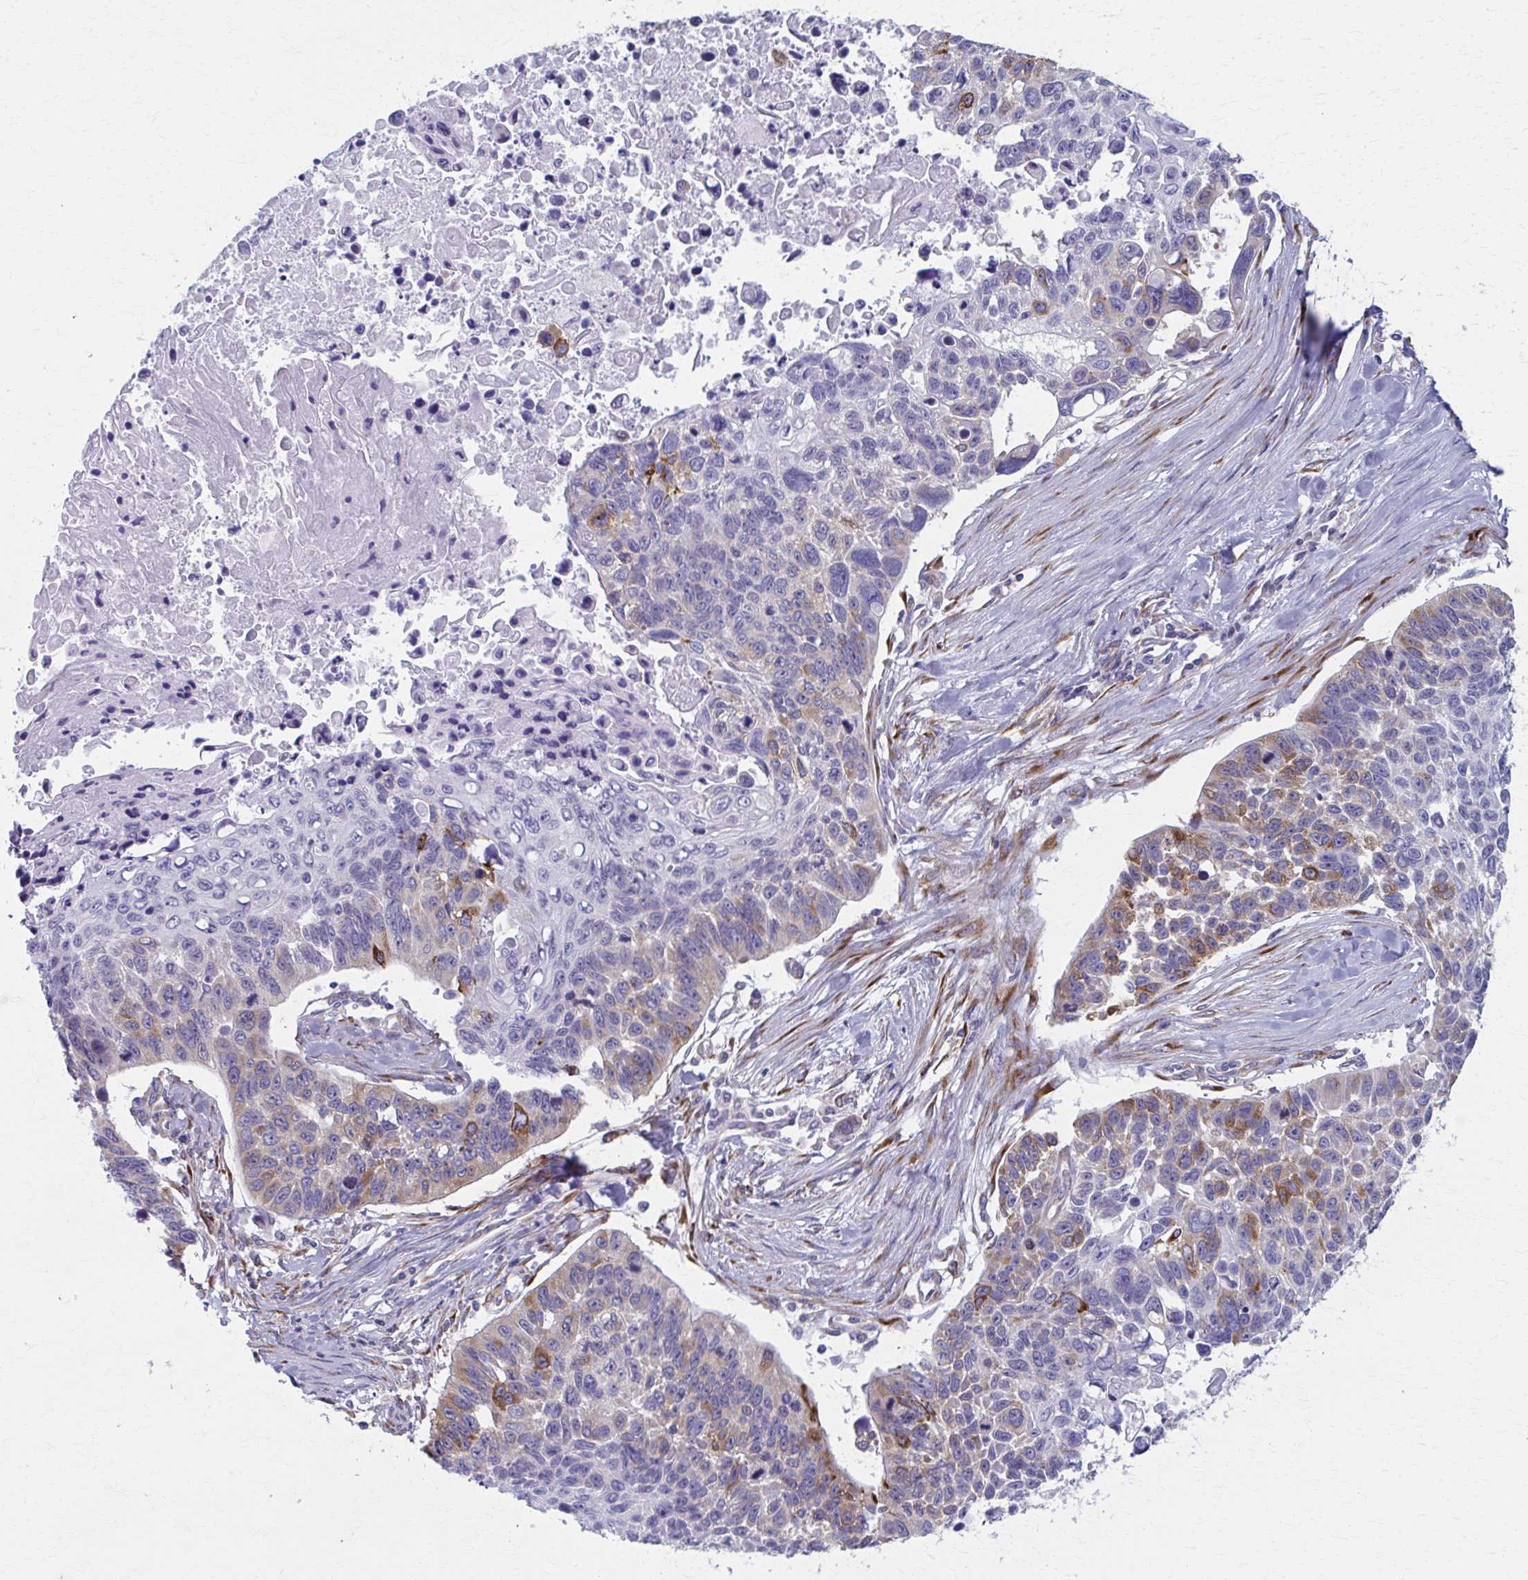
{"staining": {"intensity": "moderate", "quantity": "<25%", "location": "cytoplasmic/membranous"}, "tissue": "lung cancer", "cell_type": "Tumor cells", "image_type": "cancer", "snomed": [{"axis": "morphology", "description": "Squamous cell carcinoma, NOS"}, {"axis": "topography", "description": "Lung"}], "caption": "Squamous cell carcinoma (lung) tissue exhibits moderate cytoplasmic/membranous expression in approximately <25% of tumor cells, visualized by immunohistochemistry.", "gene": "SPATS2L", "patient": {"sex": "male", "age": 62}}